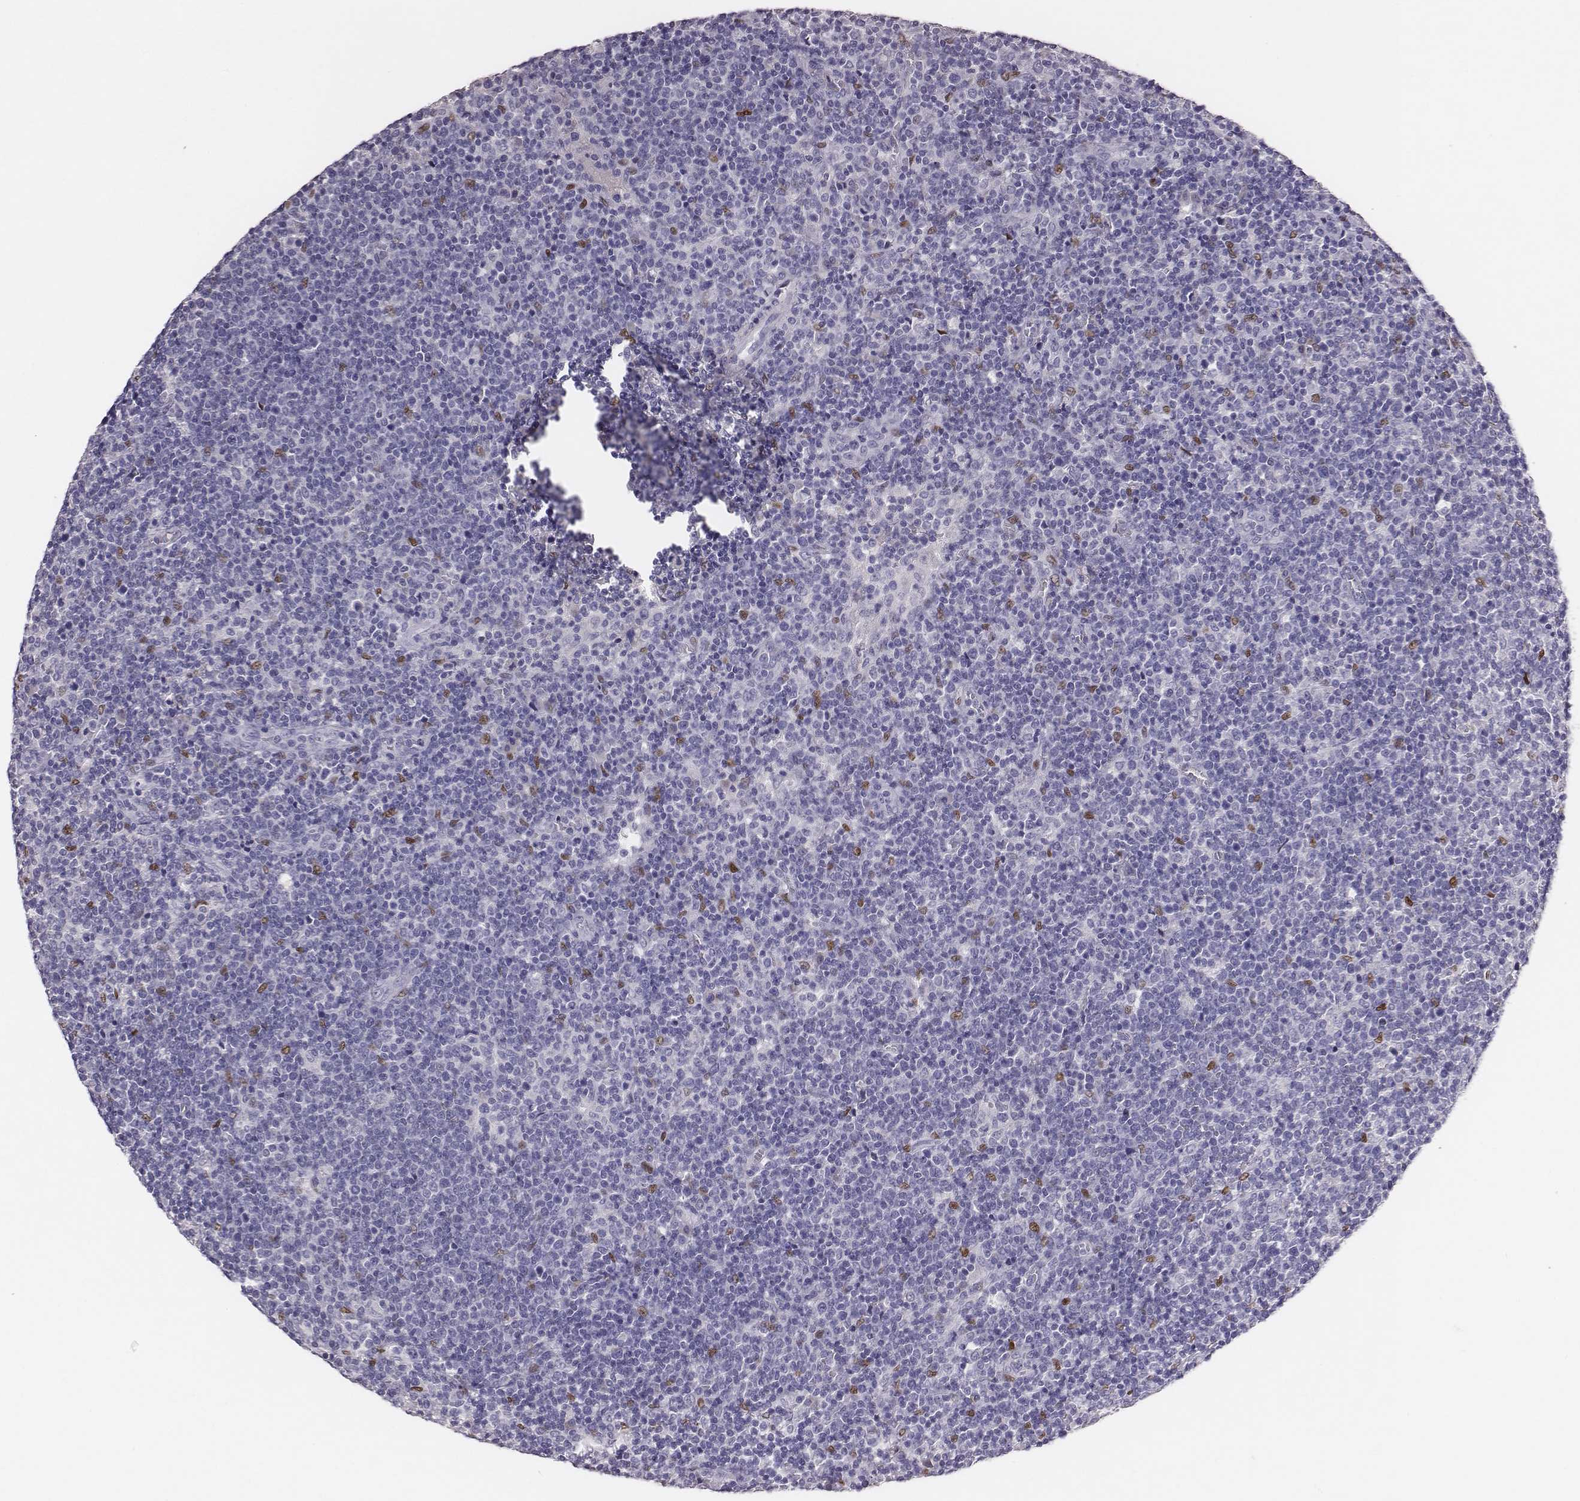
{"staining": {"intensity": "moderate", "quantity": "<25%", "location": "nuclear"}, "tissue": "lymphoma", "cell_type": "Tumor cells", "image_type": "cancer", "snomed": [{"axis": "morphology", "description": "Malignant lymphoma, non-Hodgkin's type, High grade"}, {"axis": "topography", "description": "Lymph node"}], "caption": "High-grade malignant lymphoma, non-Hodgkin's type was stained to show a protein in brown. There is low levels of moderate nuclear positivity in approximately <25% of tumor cells.", "gene": "EN1", "patient": {"sex": "male", "age": 61}}